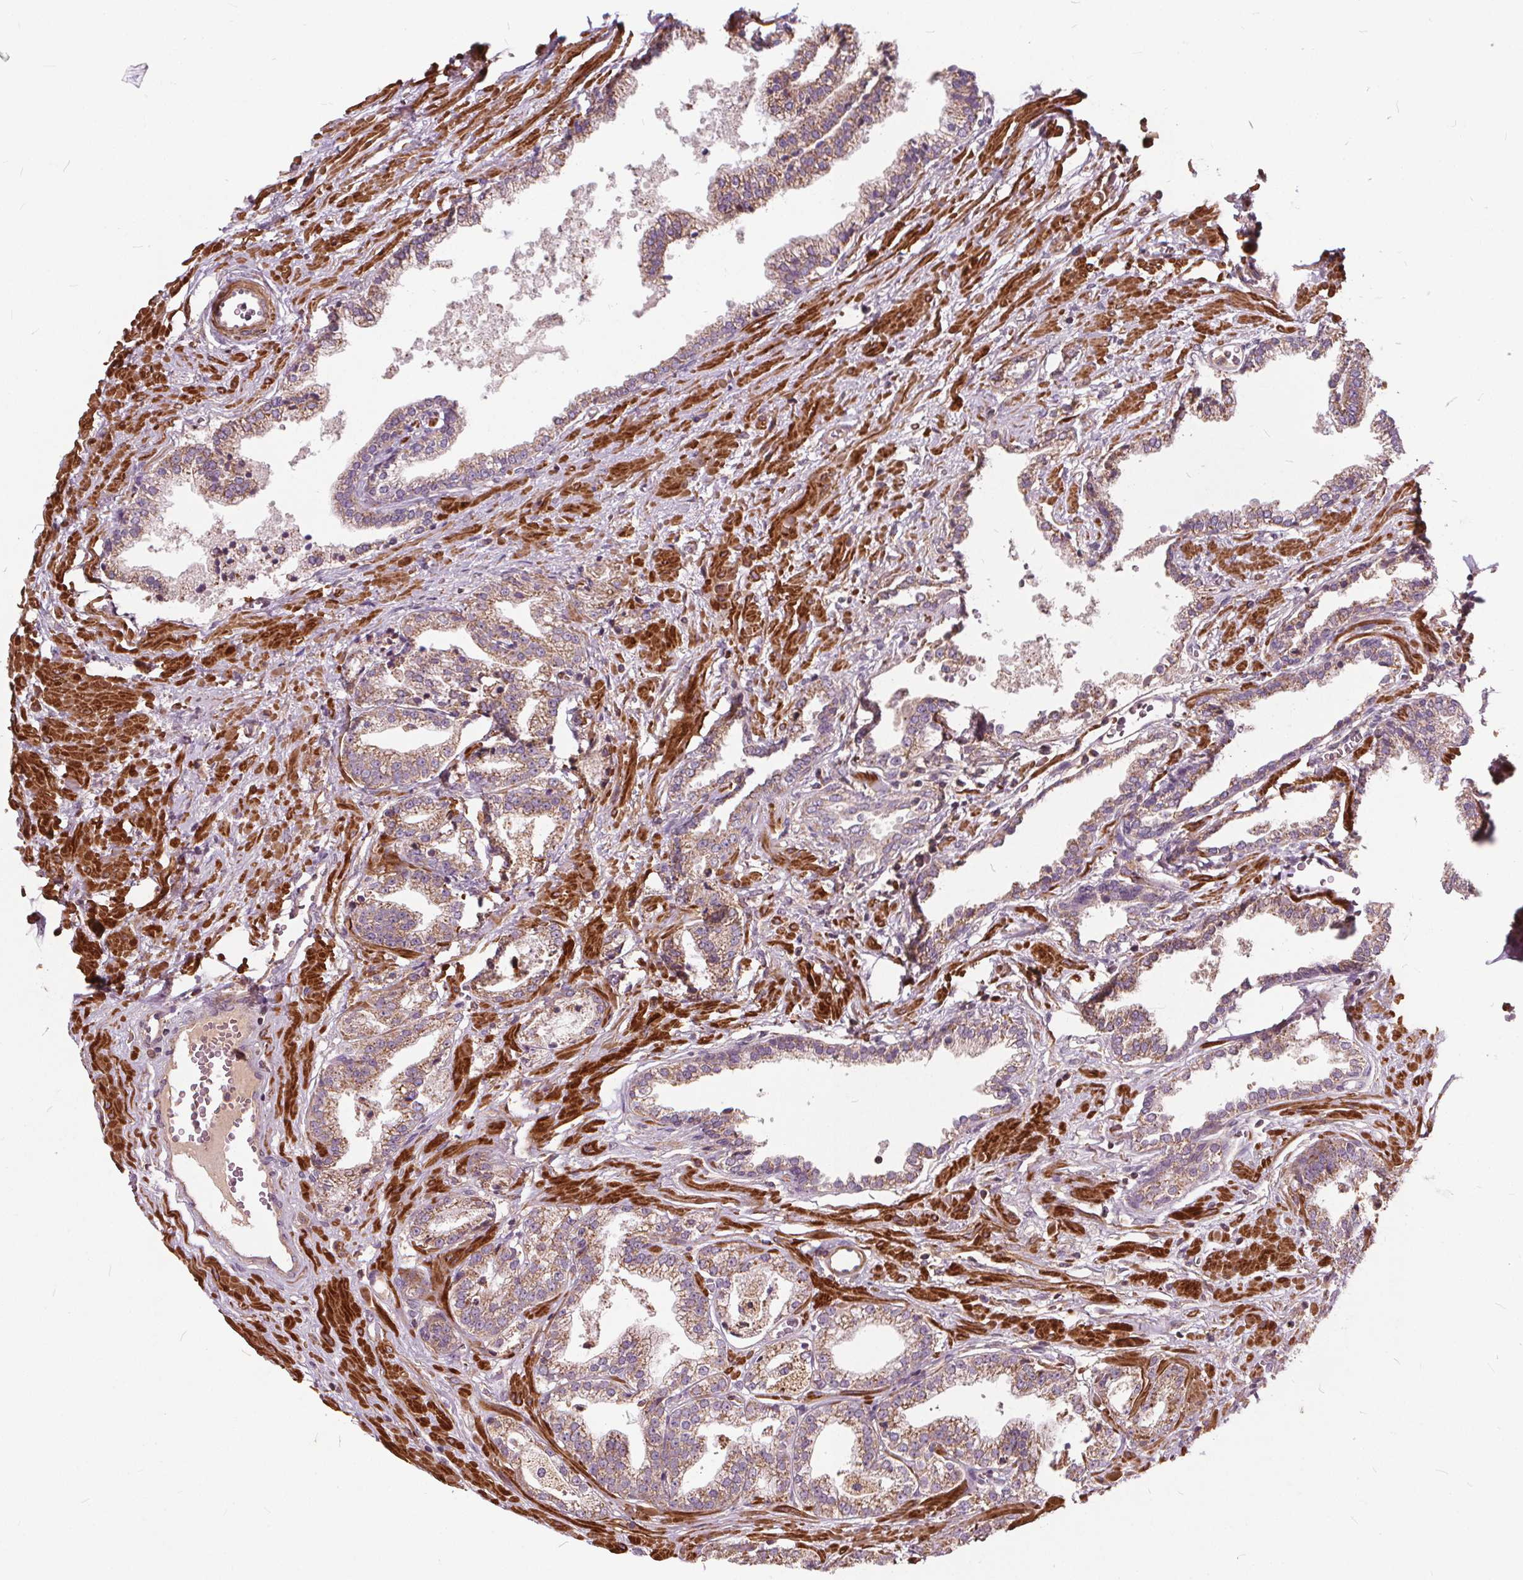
{"staining": {"intensity": "weak", "quantity": ">75%", "location": "cytoplasmic/membranous"}, "tissue": "prostate cancer", "cell_type": "Tumor cells", "image_type": "cancer", "snomed": [{"axis": "morphology", "description": "Adenocarcinoma, Low grade"}, {"axis": "topography", "description": "Prostate"}], "caption": "Weak cytoplasmic/membranous protein positivity is appreciated in approximately >75% of tumor cells in prostate cancer (low-grade adenocarcinoma). (DAB = brown stain, brightfield microscopy at high magnification).", "gene": "ORAI2", "patient": {"sex": "male", "age": 60}}